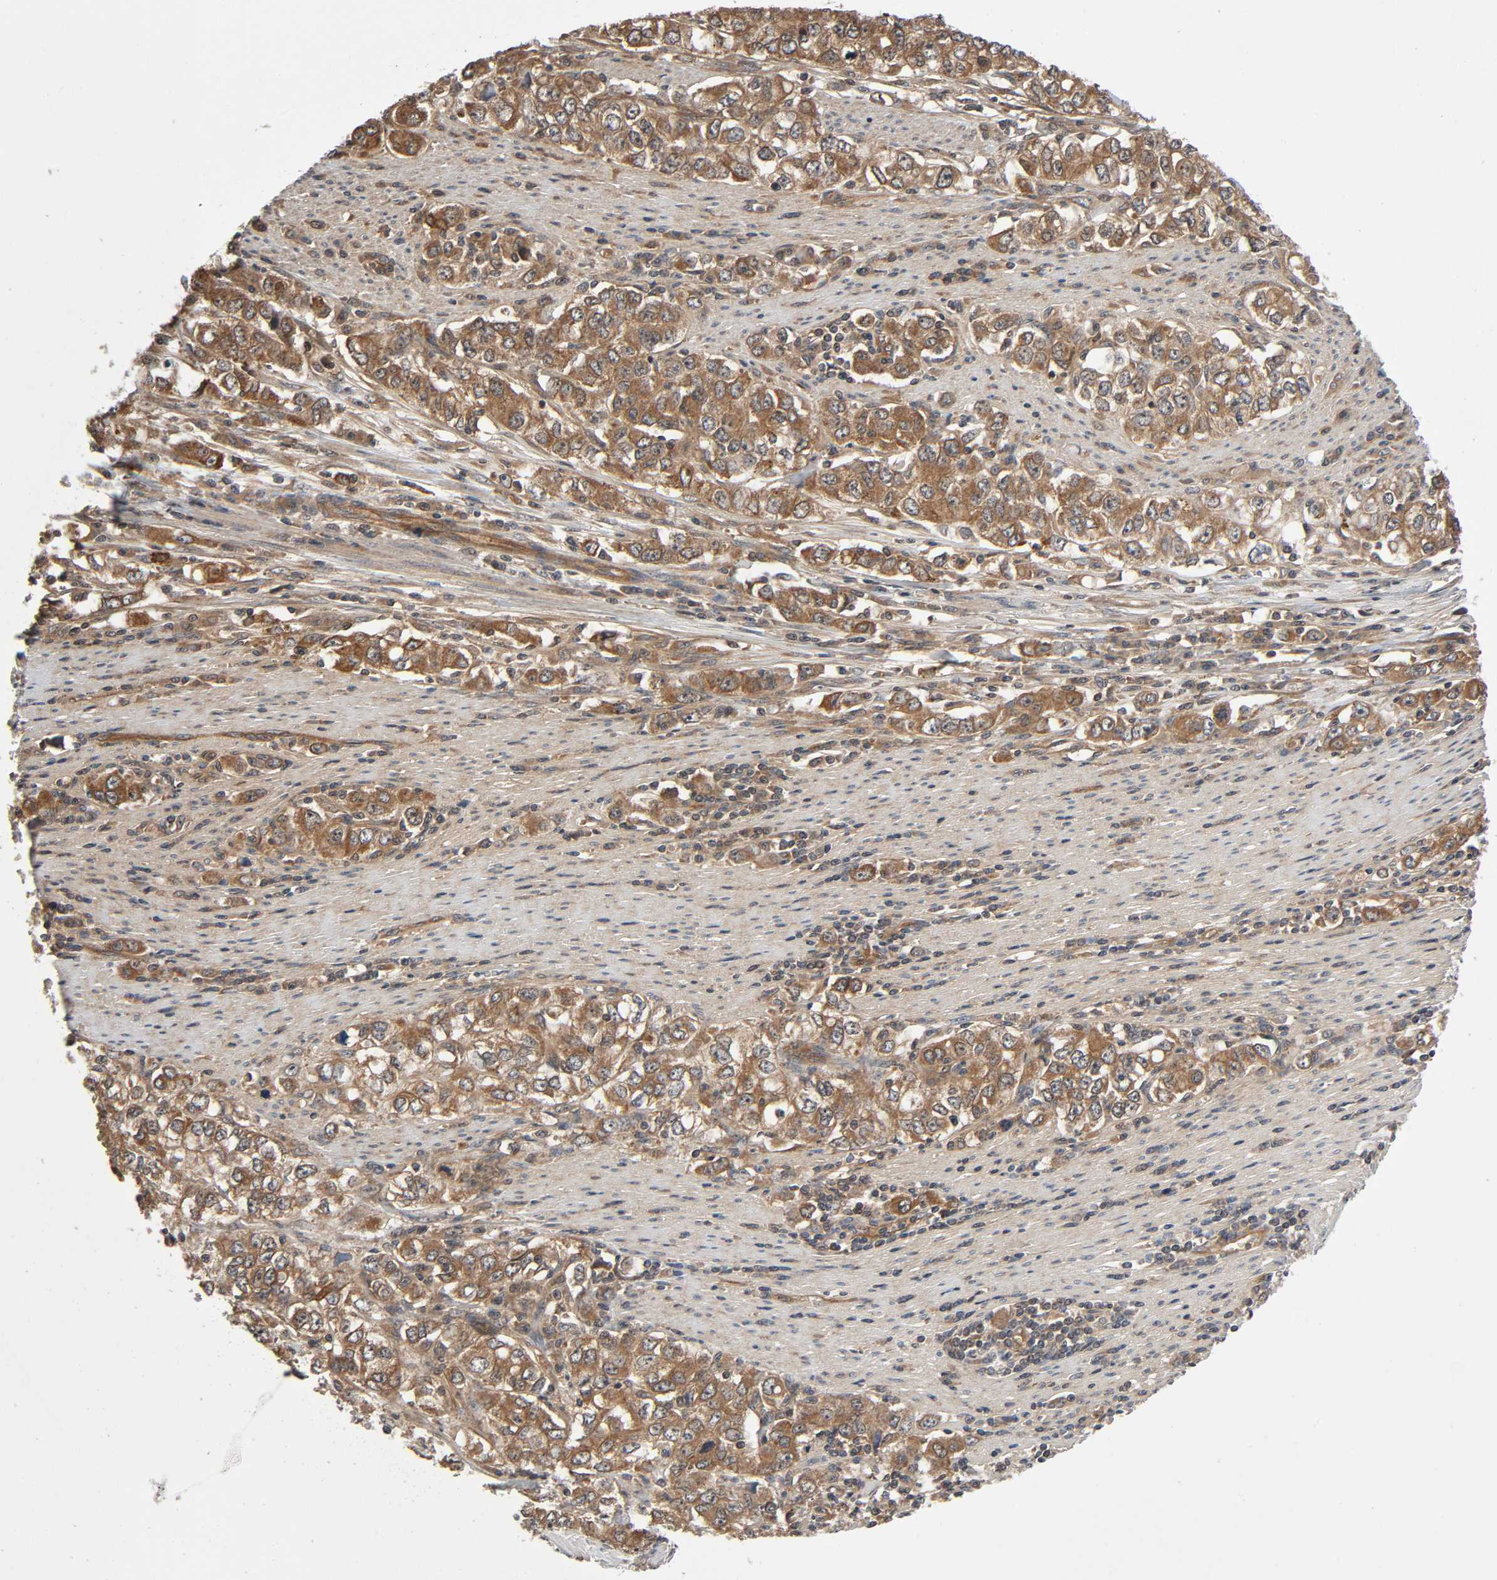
{"staining": {"intensity": "moderate", "quantity": ">75%", "location": "cytoplasmic/membranous"}, "tissue": "stomach cancer", "cell_type": "Tumor cells", "image_type": "cancer", "snomed": [{"axis": "morphology", "description": "Adenocarcinoma, NOS"}, {"axis": "topography", "description": "Stomach, lower"}], "caption": "A medium amount of moderate cytoplasmic/membranous positivity is present in about >75% of tumor cells in adenocarcinoma (stomach) tissue.", "gene": "PPP2R1B", "patient": {"sex": "female", "age": 72}}